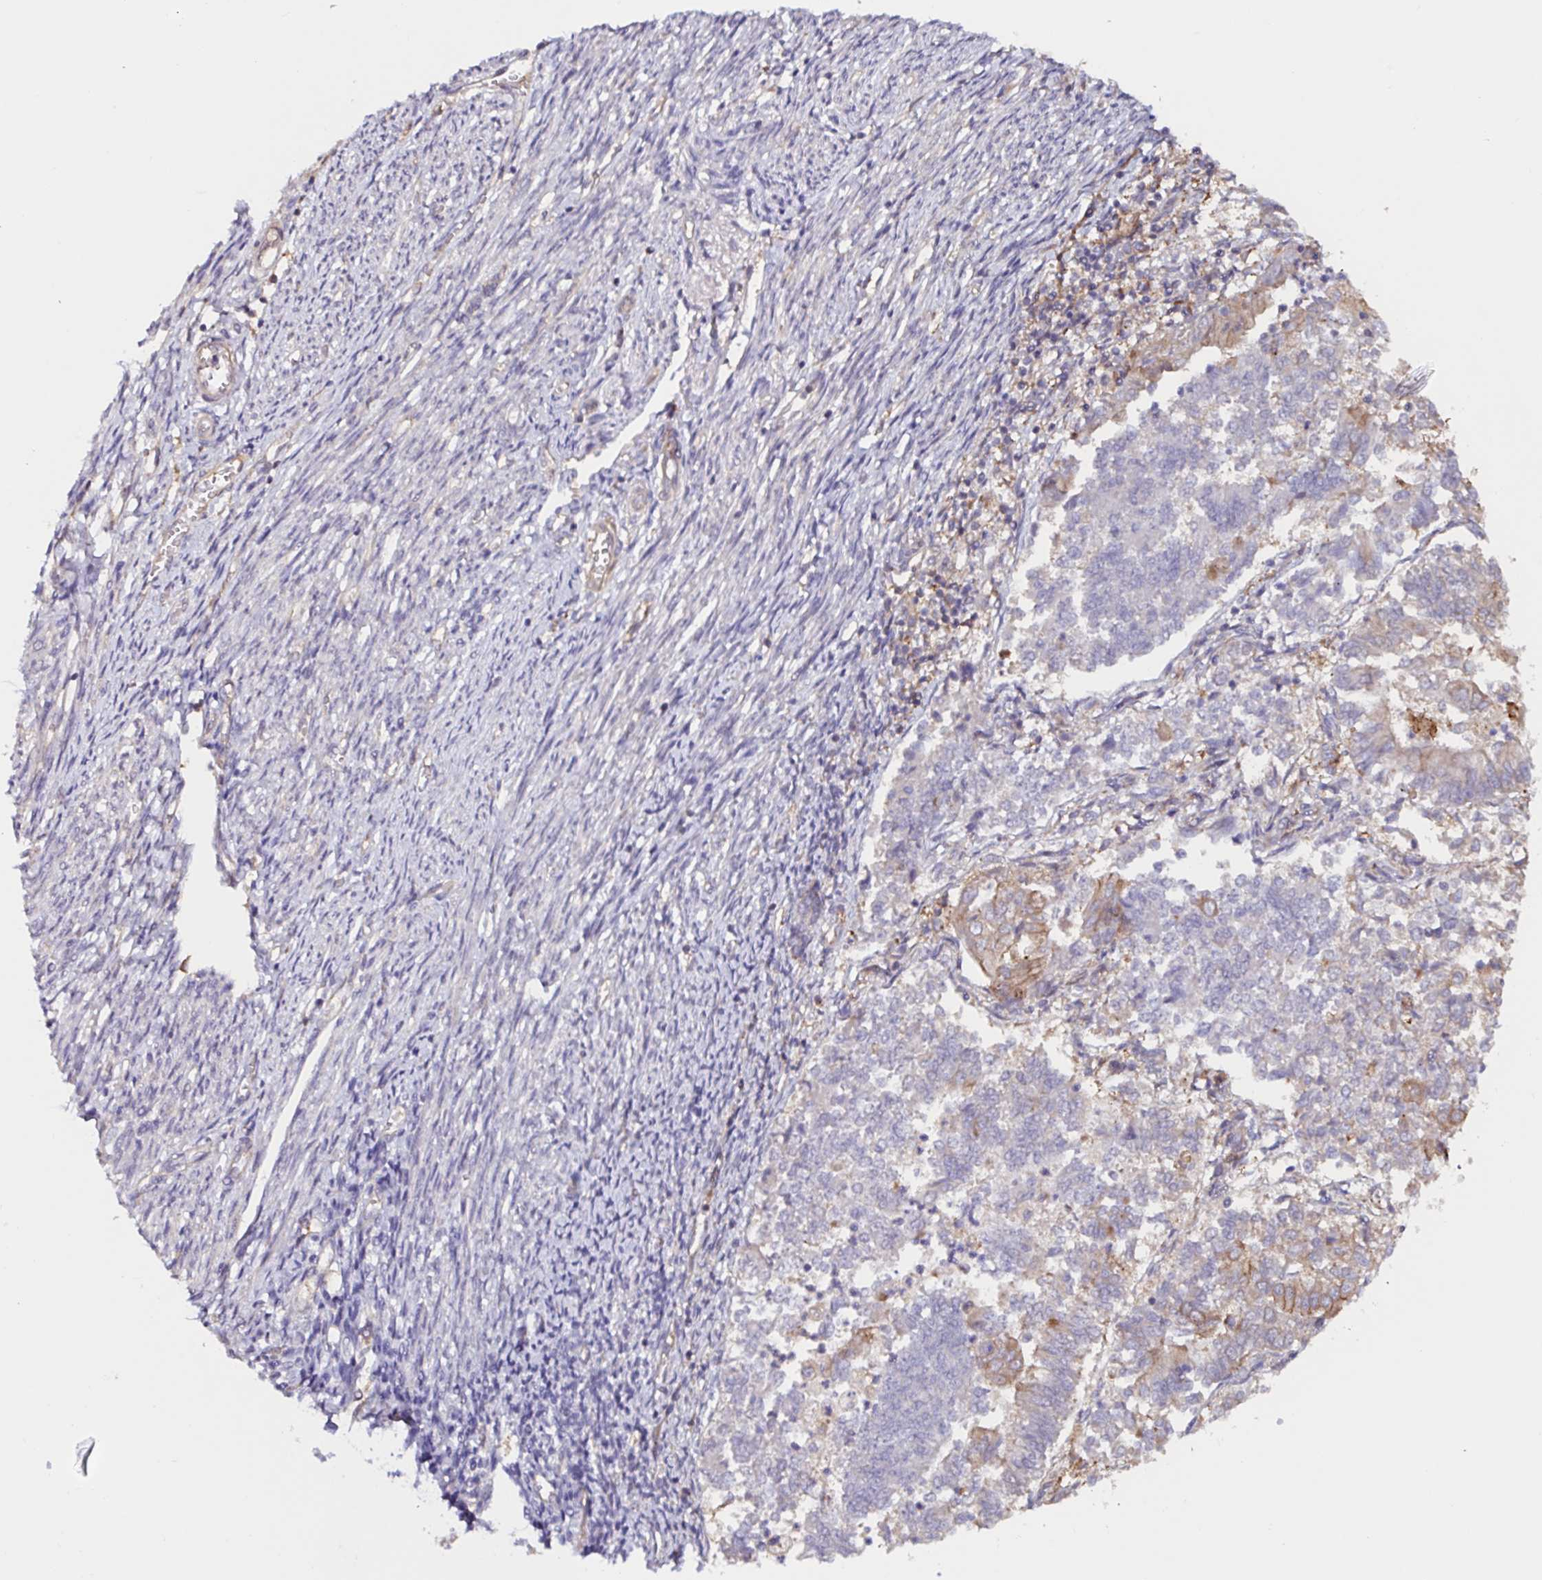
{"staining": {"intensity": "weak", "quantity": "<25%", "location": "cytoplasmic/membranous"}, "tissue": "endometrial cancer", "cell_type": "Tumor cells", "image_type": "cancer", "snomed": [{"axis": "morphology", "description": "Adenocarcinoma, NOS"}, {"axis": "topography", "description": "Endometrium"}], "caption": "This is a micrograph of IHC staining of endometrial cancer, which shows no positivity in tumor cells.", "gene": "RSRP1", "patient": {"sex": "female", "age": 65}}